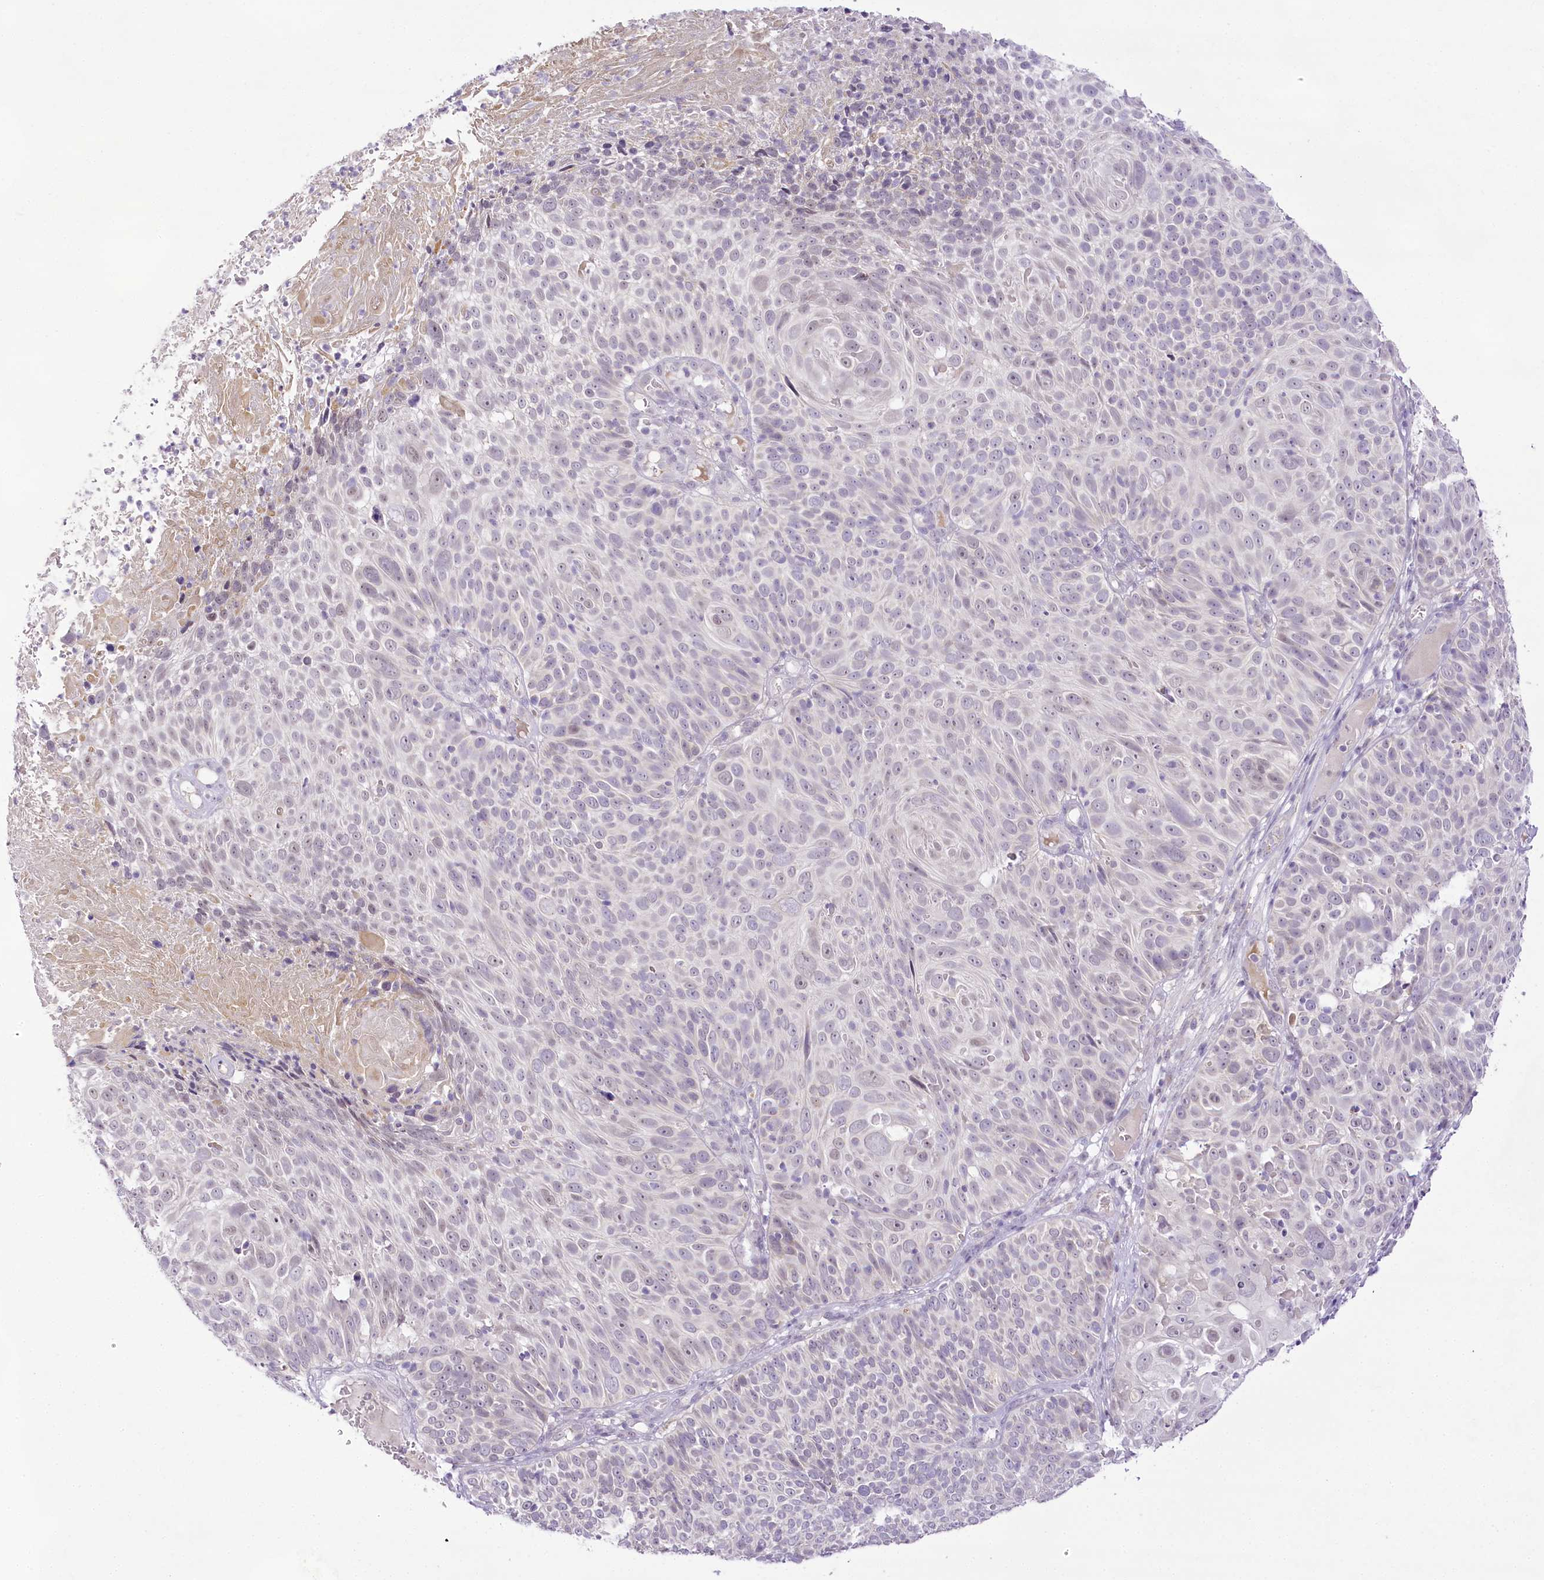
{"staining": {"intensity": "negative", "quantity": "none", "location": "none"}, "tissue": "cervical cancer", "cell_type": "Tumor cells", "image_type": "cancer", "snomed": [{"axis": "morphology", "description": "Squamous cell carcinoma, NOS"}, {"axis": "topography", "description": "Cervix"}], "caption": "Immunohistochemistry (IHC) micrograph of human cervical squamous cell carcinoma stained for a protein (brown), which demonstrates no staining in tumor cells. The staining was performed using DAB (3,3'-diaminobenzidine) to visualize the protein expression in brown, while the nuclei were stained in blue with hematoxylin (Magnification: 20x).", "gene": "CCDC30", "patient": {"sex": "female", "age": 74}}